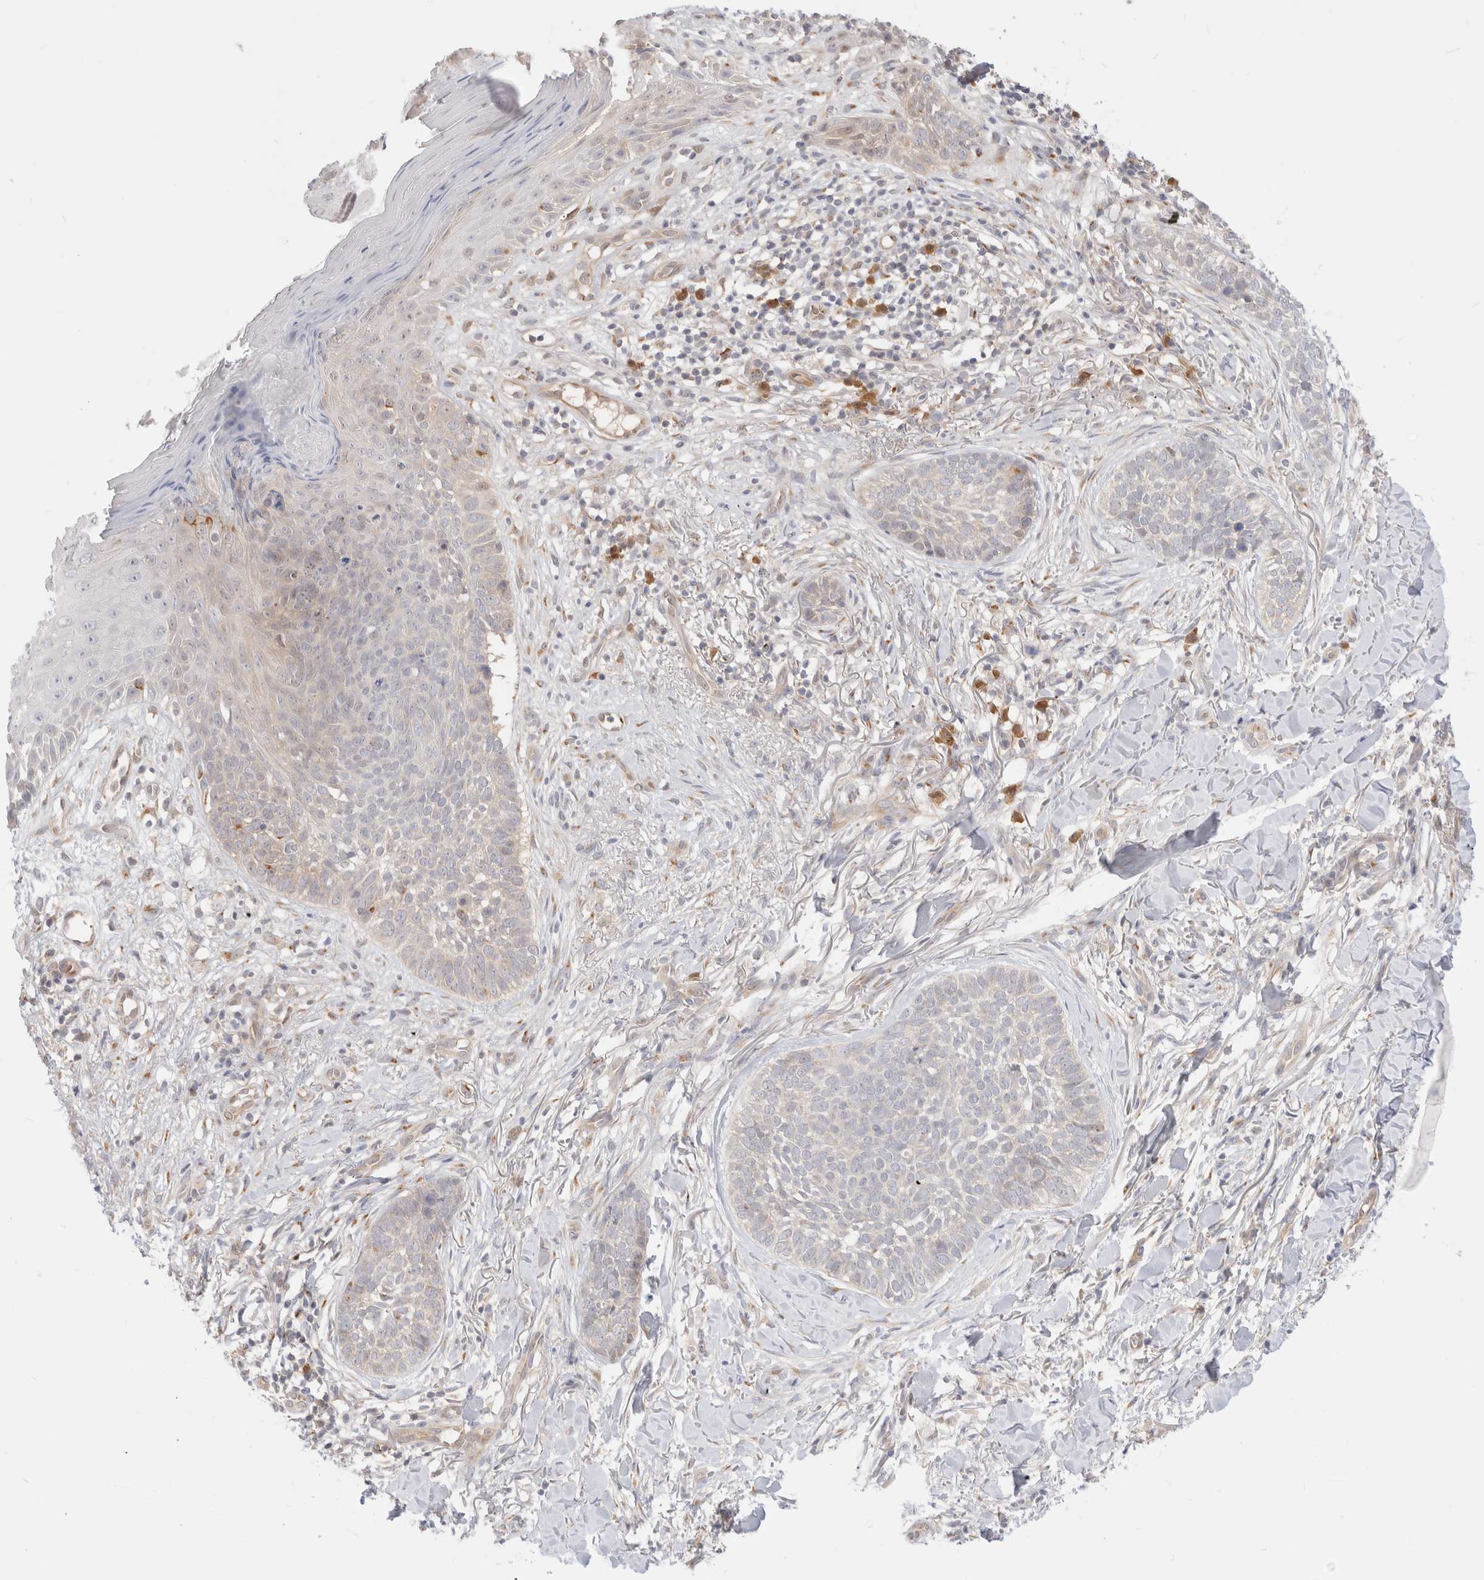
{"staining": {"intensity": "negative", "quantity": "none", "location": "none"}, "tissue": "skin cancer", "cell_type": "Tumor cells", "image_type": "cancer", "snomed": [{"axis": "morphology", "description": "Normal tissue, NOS"}, {"axis": "morphology", "description": "Basal cell carcinoma"}, {"axis": "topography", "description": "Skin"}], "caption": "DAB immunohistochemical staining of skin basal cell carcinoma demonstrates no significant staining in tumor cells.", "gene": "EFCAB13", "patient": {"sex": "male", "age": 67}}